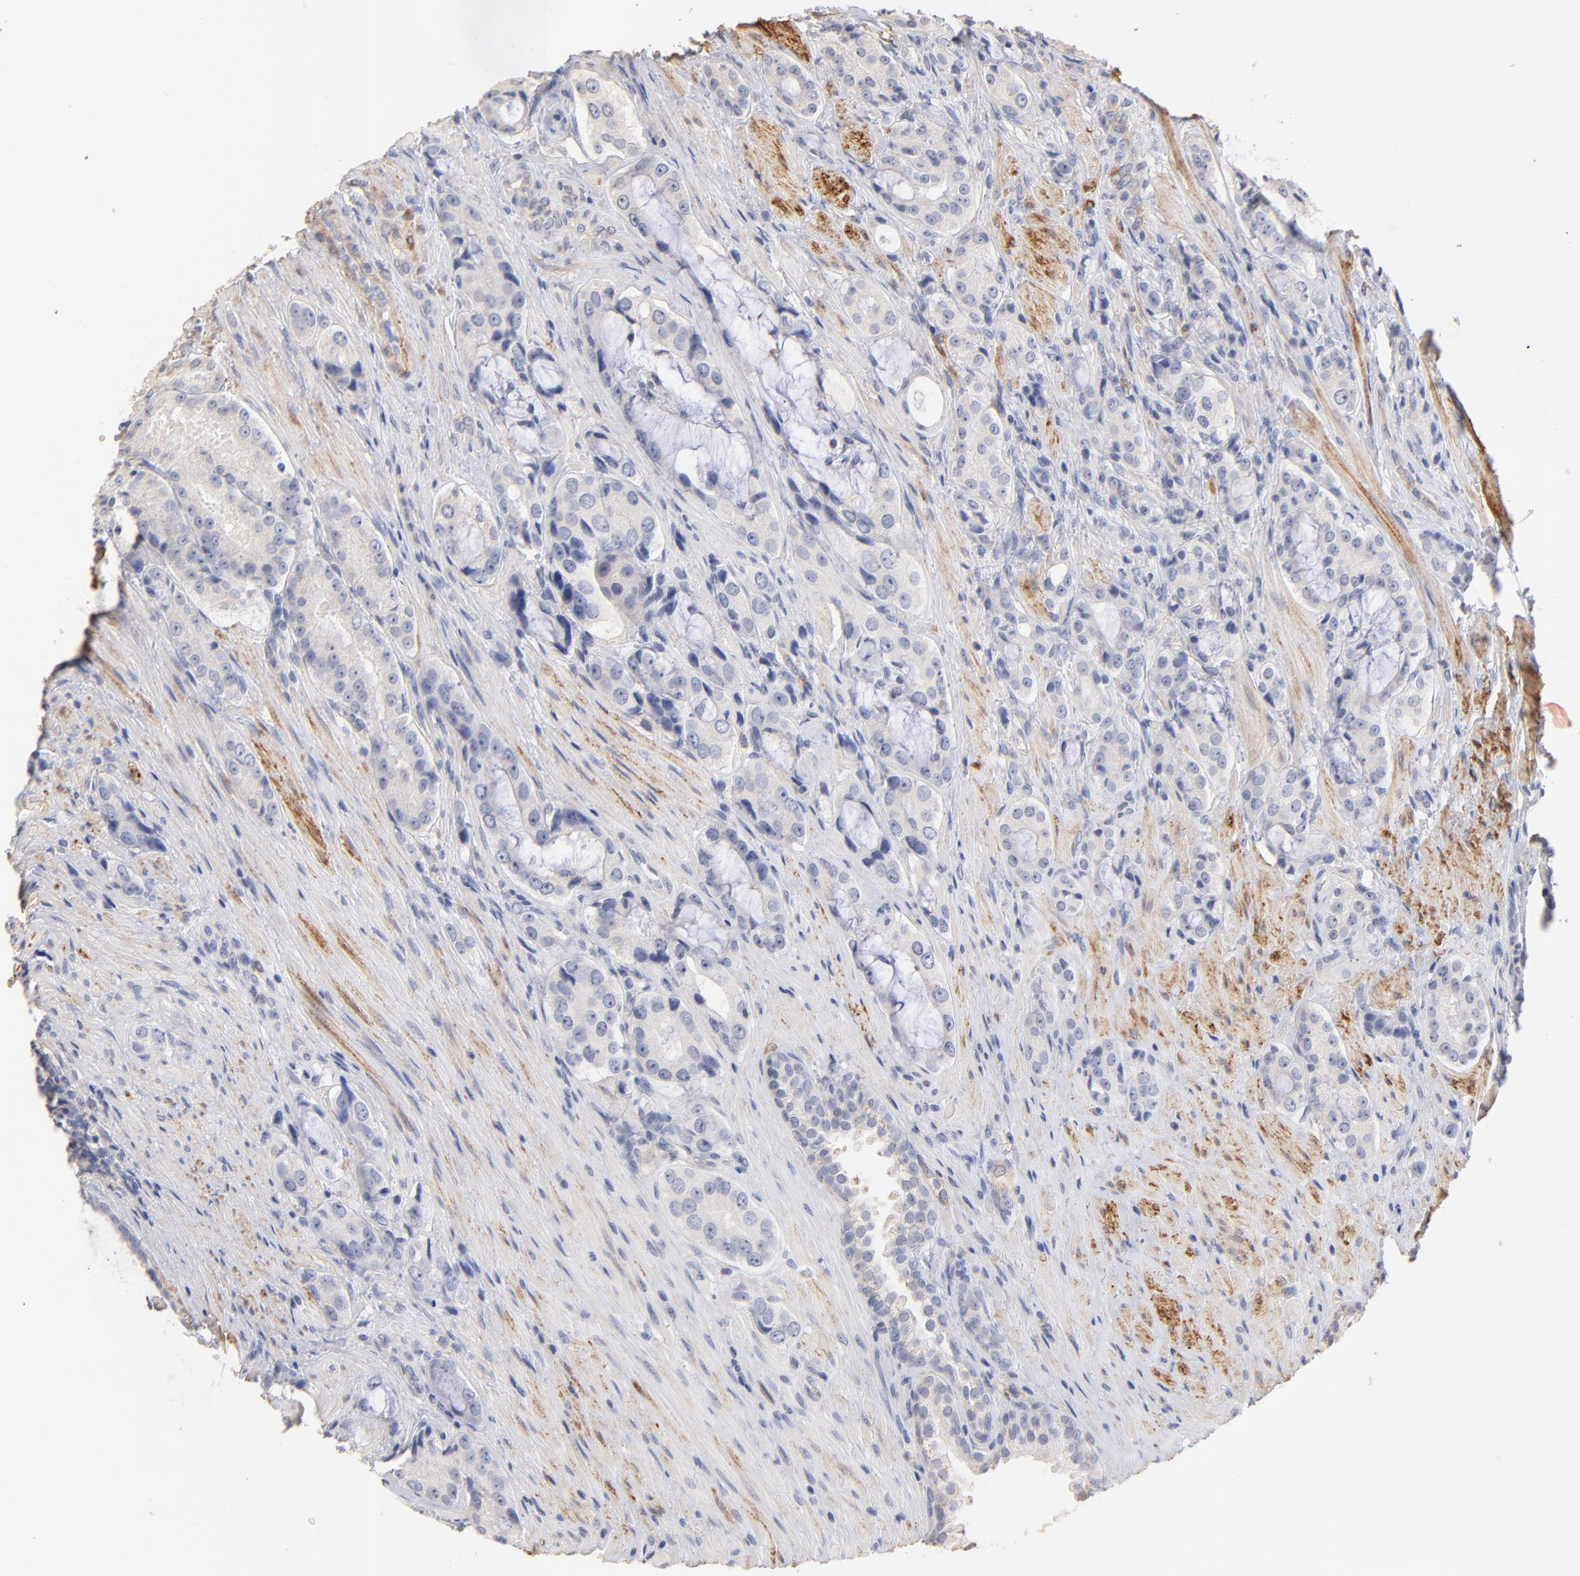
{"staining": {"intensity": "negative", "quantity": "none", "location": "none"}, "tissue": "prostate cancer", "cell_type": "Tumor cells", "image_type": "cancer", "snomed": [{"axis": "morphology", "description": "Adenocarcinoma, High grade"}, {"axis": "topography", "description": "Prostate"}], "caption": "Tumor cells are negative for protein expression in human prostate cancer.", "gene": "ITGA8", "patient": {"sex": "male", "age": 72}}